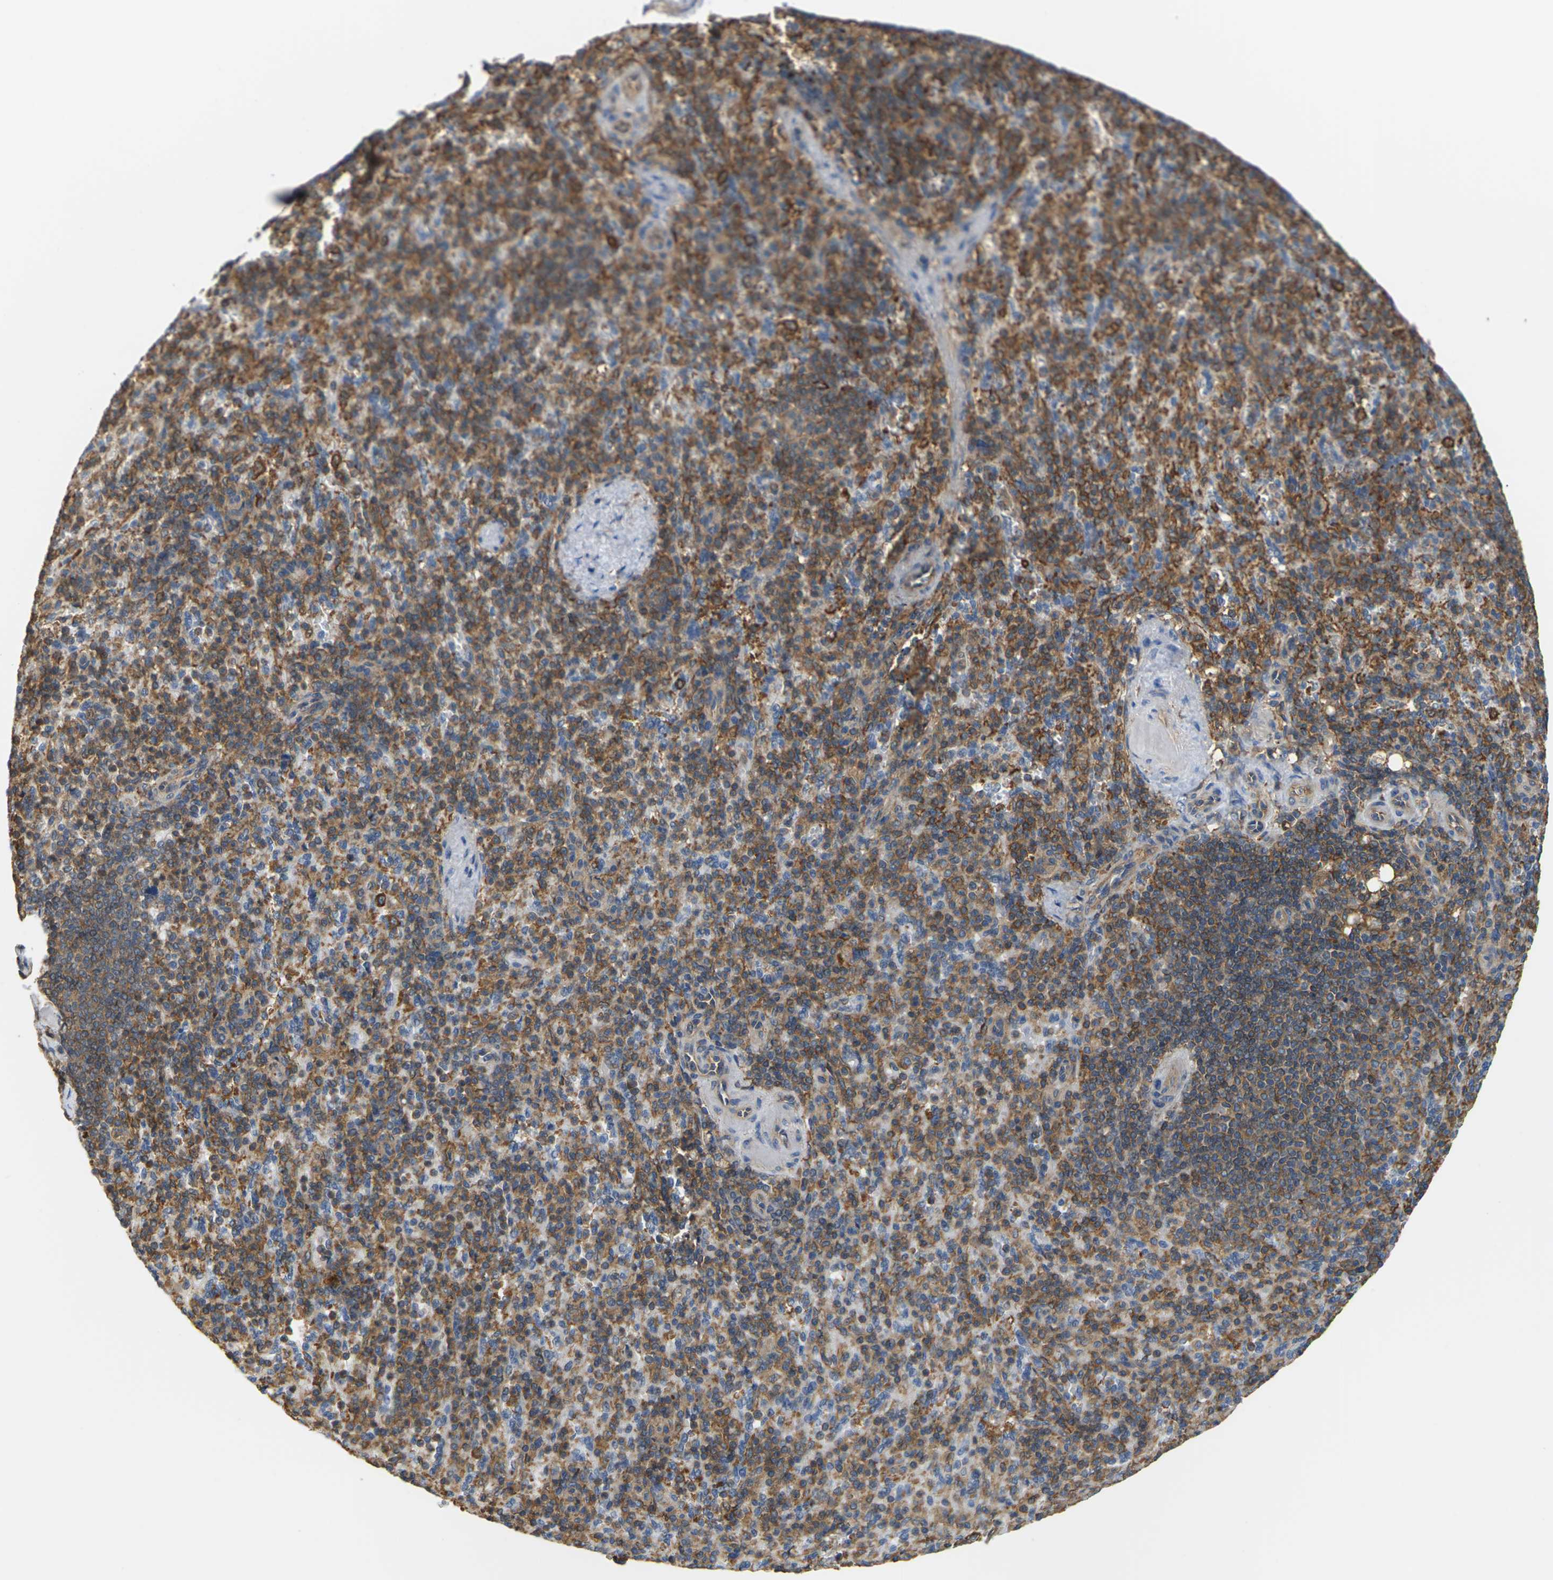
{"staining": {"intensity": "strong", "quantity": ">75%", "location": "cytoplasmic/membranous"}, "tissue": "spleen", "cell_type": "Cells in red pulp", "image_type": "normal", "snomed": [{"axis": "morphology", "description": "Normal tissue, NOS"}, {"axis": "topography", "description": "Spleen"}], "caption": "A photomicrograph of human spleen stained for a protein shows strong cytoplasmic/membranous brown staining in cells in red pulp. Using DAB (3,3'-diaminobenzidine) (brown) and hematoxylin (blue) stains, captured at high magnification using brightfield microscopy.", "gene": "IQGAP1", "patient": {"sex": "female", "age": 74}}